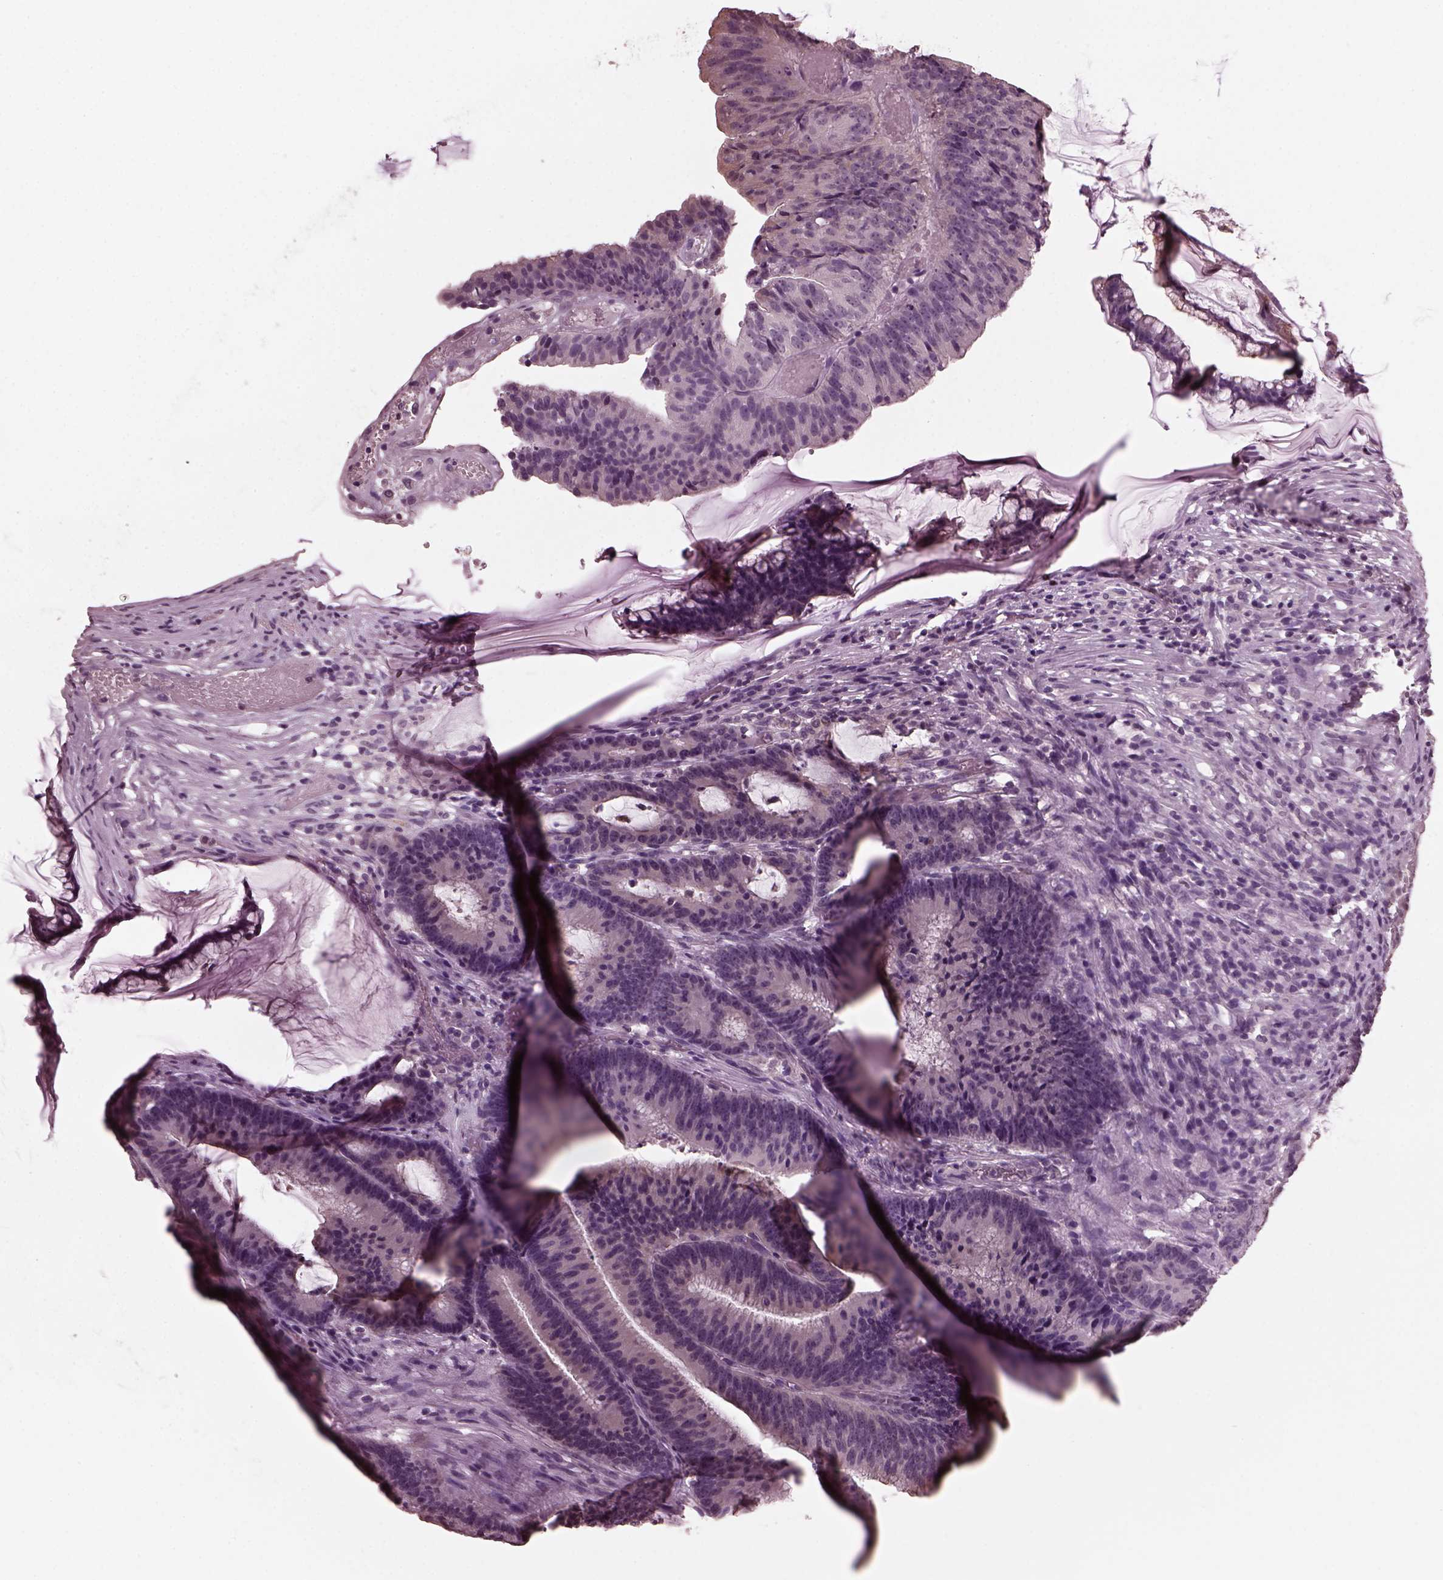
{"staining": {"intensity": "negative", "quantity": "none", "location": "none"}, "tissue": "colorectal cancer", "cell_type": "Tumor cells", "image_type": "cancer", "snomed": [{"axis": "morphology", "description": "Adenocarcinoma, NOS"}, {"axis": "topography", "description": "Colon"}], "caption": "Immunohistochemical staining of human colorectal cancer shows no significant staining in tumor cells.", "gene": "TSKS", "patient": {"sex": "female", "age": 78}}